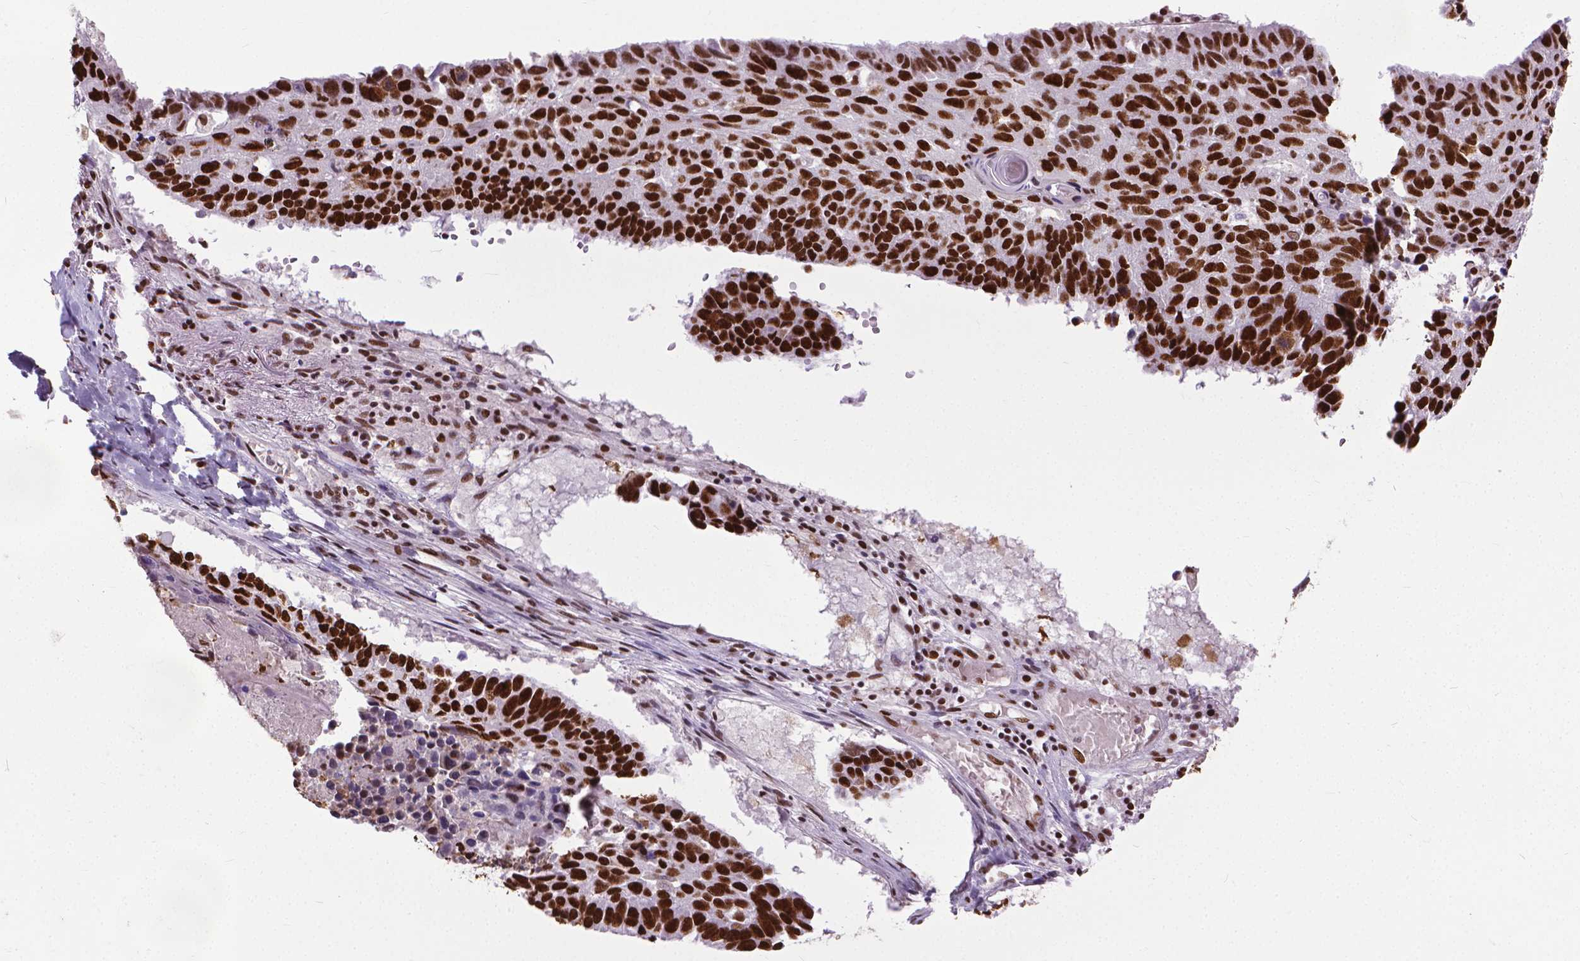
{"staining": {"intensity": "strong", "quantity": ">75%", "location": "nuclear"}, "tissue": "lung cancer", "cell_type": "Tumor cells", "image_type": "cancer", "snomed": [{"axis": "morphology", "description": "Squamous cell carcinoma, NOS"}, {"axis": "topography", "description": "Lung"}], "caption": "Lung cancer stained for a protein (brown) shows strong nuclear positive positivity in approximately >75% of tumor cells.", "gene": "AKAP8", "patient": {"sex": "male", "age": 73}}